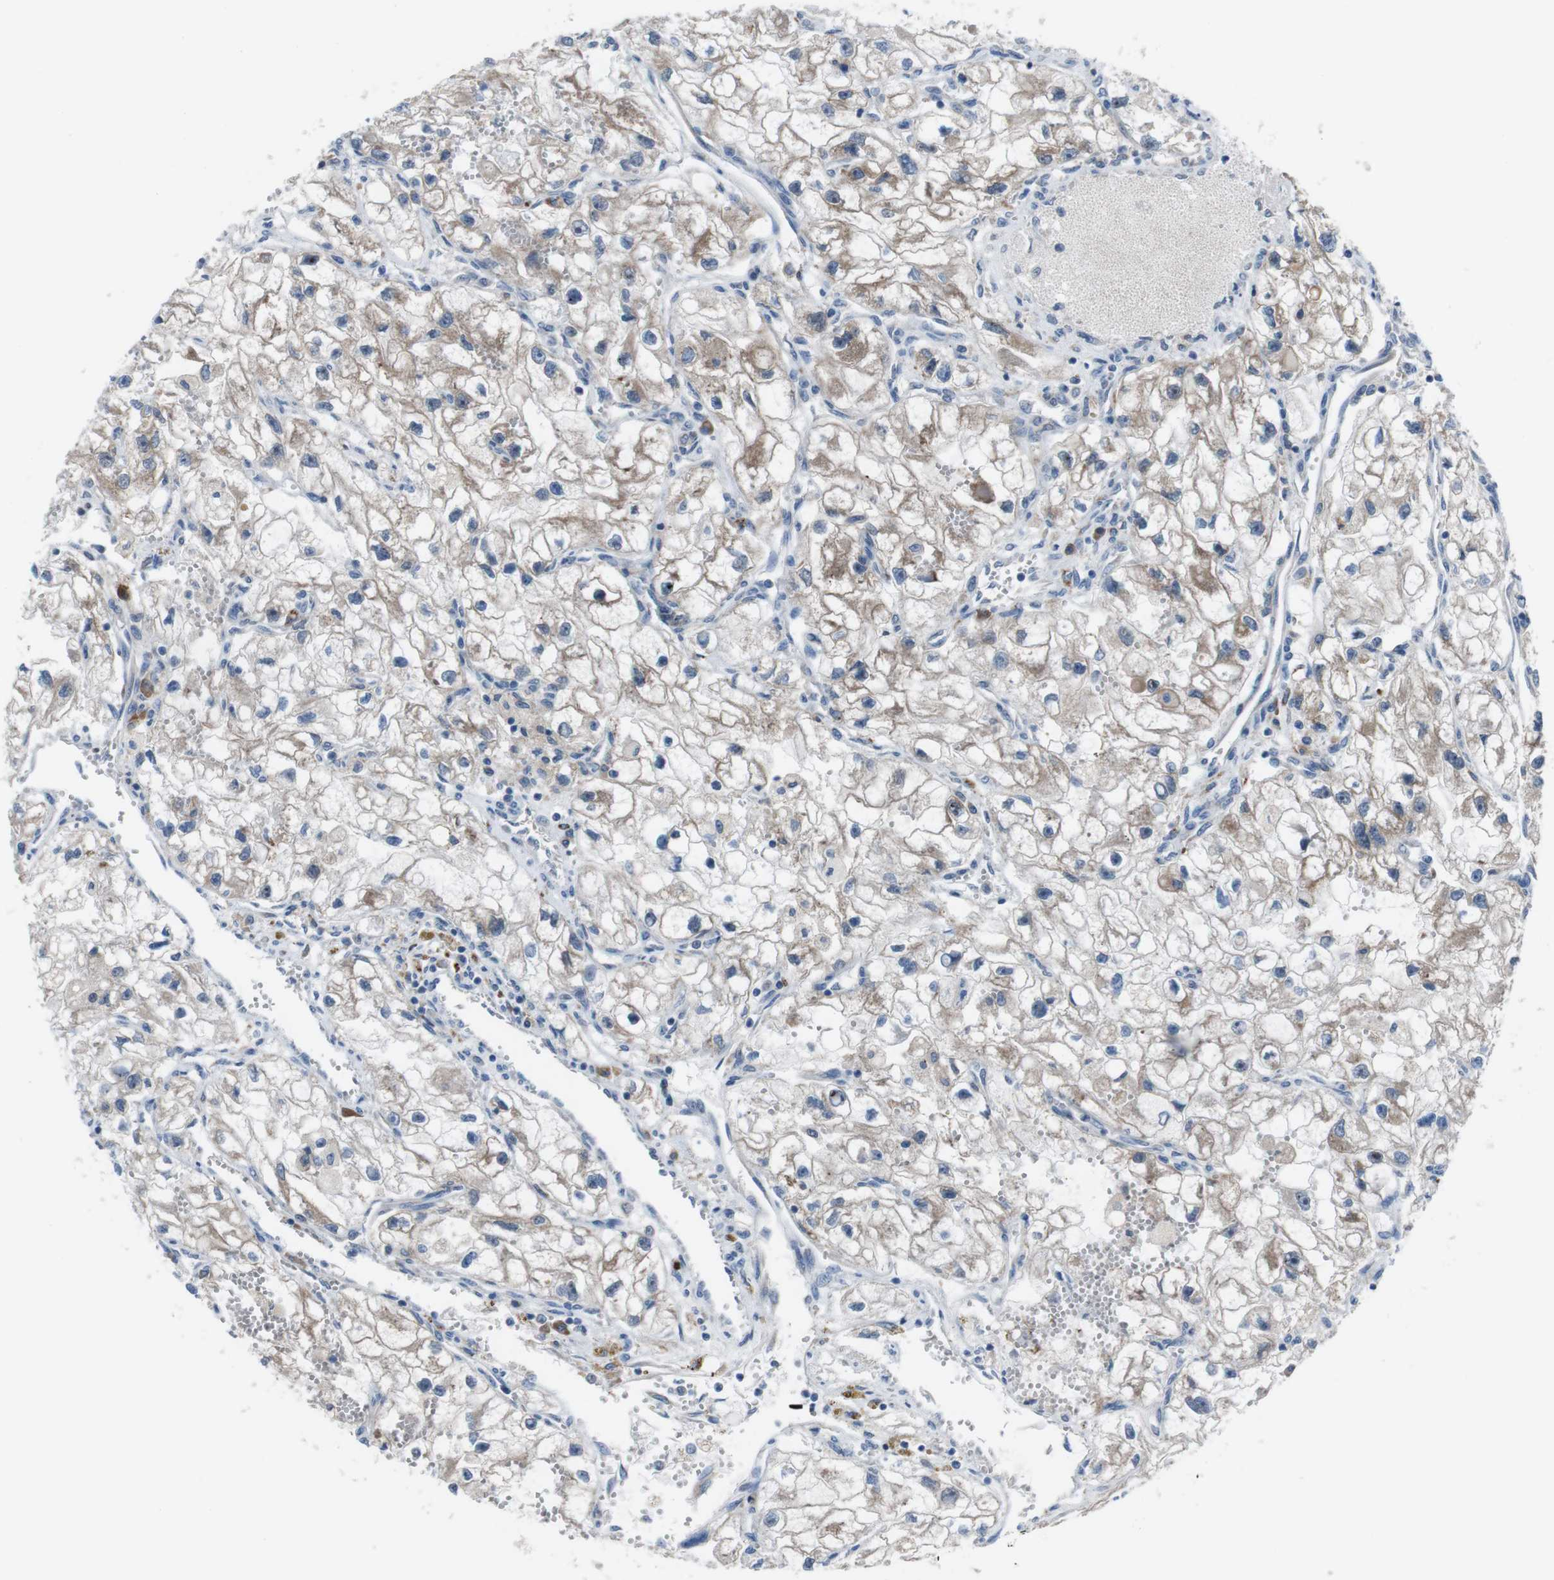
{"staining": {"intensity": "moderate", "quantity": ">75%", "location": "cytoplasmic/membranous"}, "tissue": "renal cancer", "cell_type": "Tumor cells", "image_type": "cancer", "snomed": [{"axis": "morphology", "description": "Adenocarcinoma, NOS"}, {"axis": "topography", "description": "Kidney"}], "caption": "Protein expression analysis of human renal cancer (adenocarcinoma) reveals moderate cytoplasmic/membranous positivity in approximately >75% of tumor cells.", "gene": "CDH22", "patient": {"sex": "female", "age": 70}}